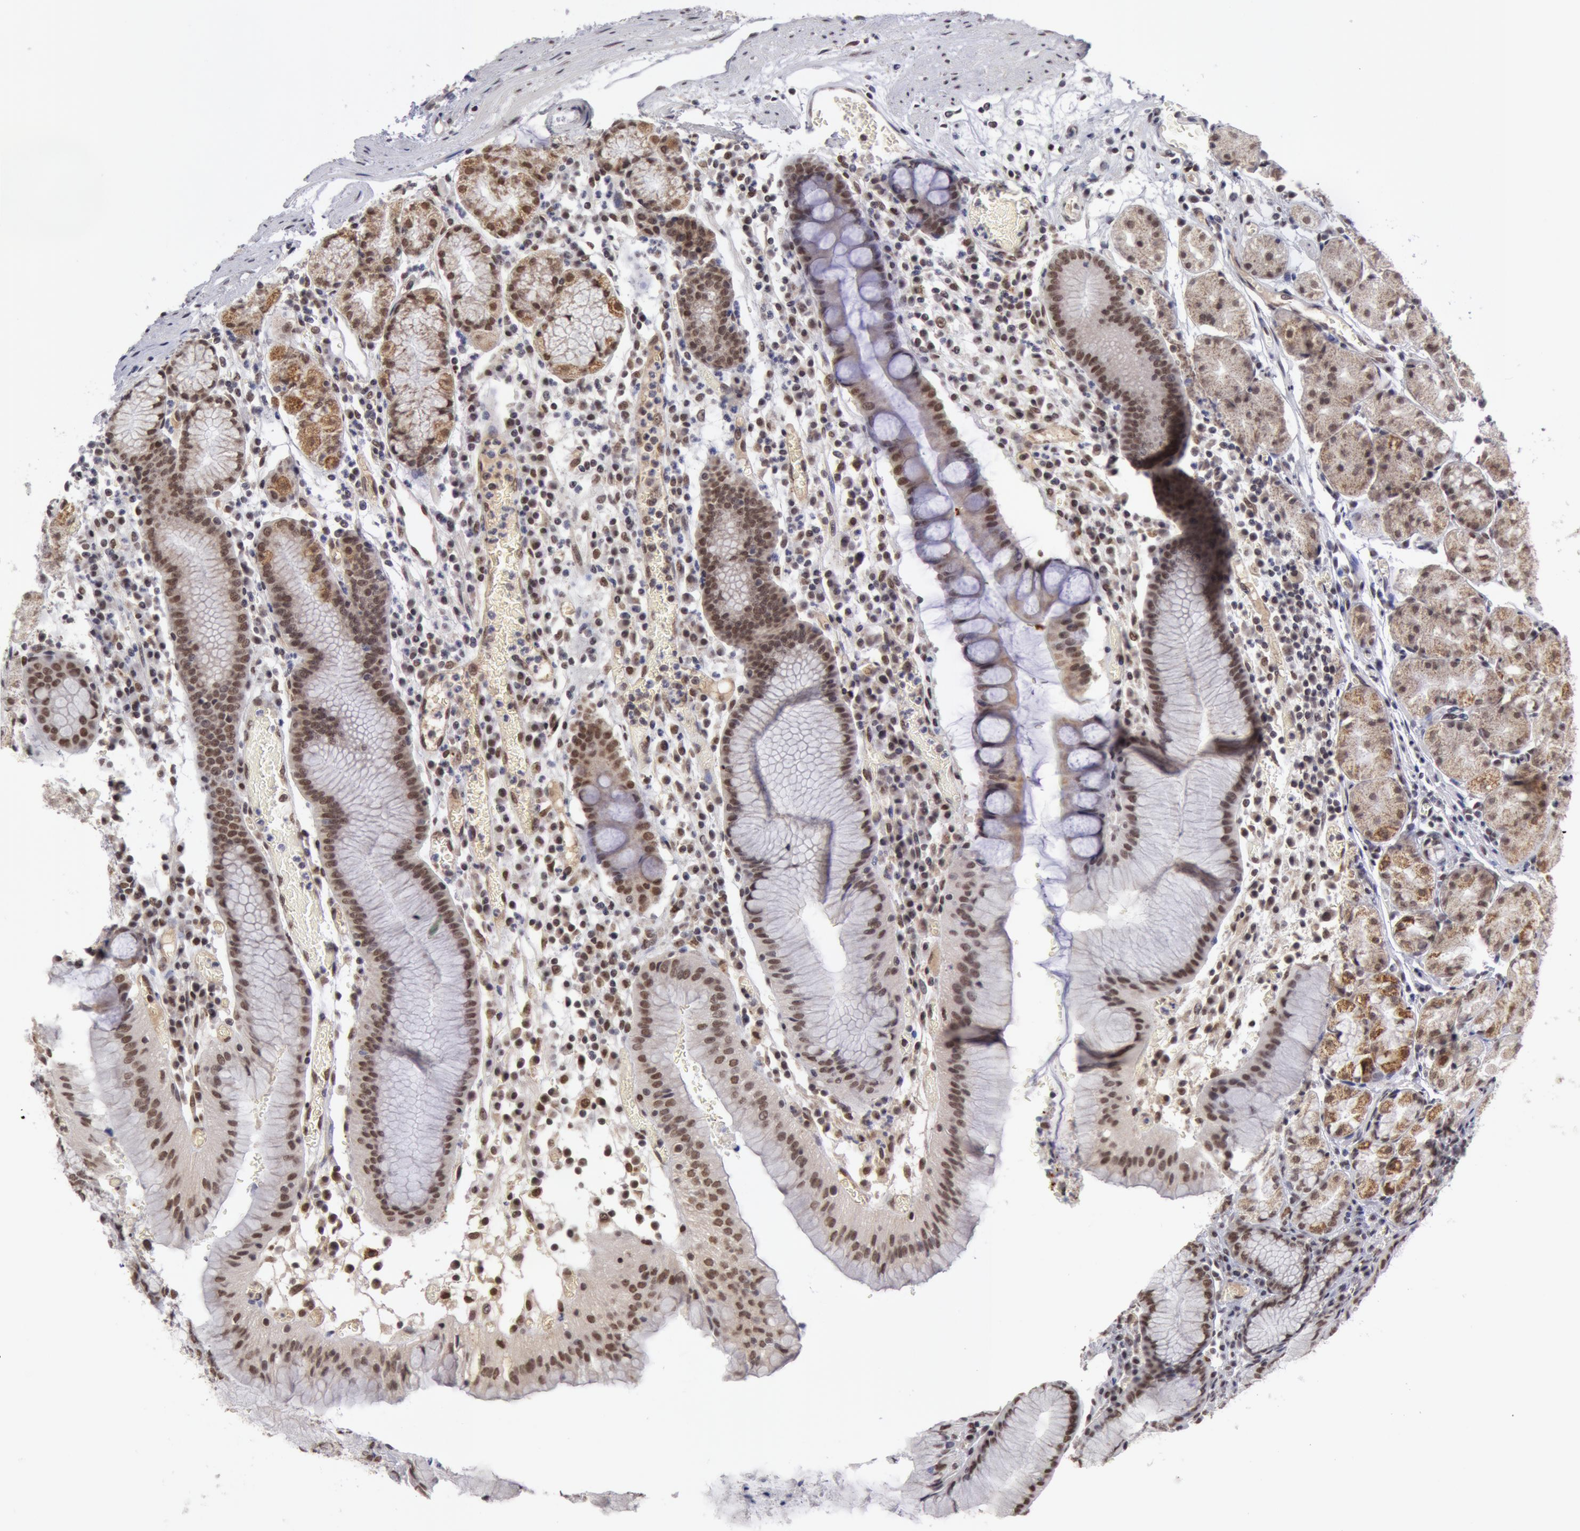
{"staining": {"intensity": "strong", "quantity": ">75%", "location": "cytoplasmic/membranous,nuclear"}, "tissue": "stomach", "cell_type": "Glandular cells", "image_type": "normal", "snomed": [{"axis": "morphology", "description": "Normal tissue, NOS"}, {"axis": "topography", "description": "Stomach, lower"}], "caption": "A high amount of strong cytoplasmic/membranous,nuclear positivity is appreciated in about >75% of glandular cells in normal stomach. The protein is stained brown, and the nuclei are stained in blue (DAB IHC with brightfield microscopy, high magnification).", "gene": "VRTN", "patient": {"sex": "female", "age": 73}}